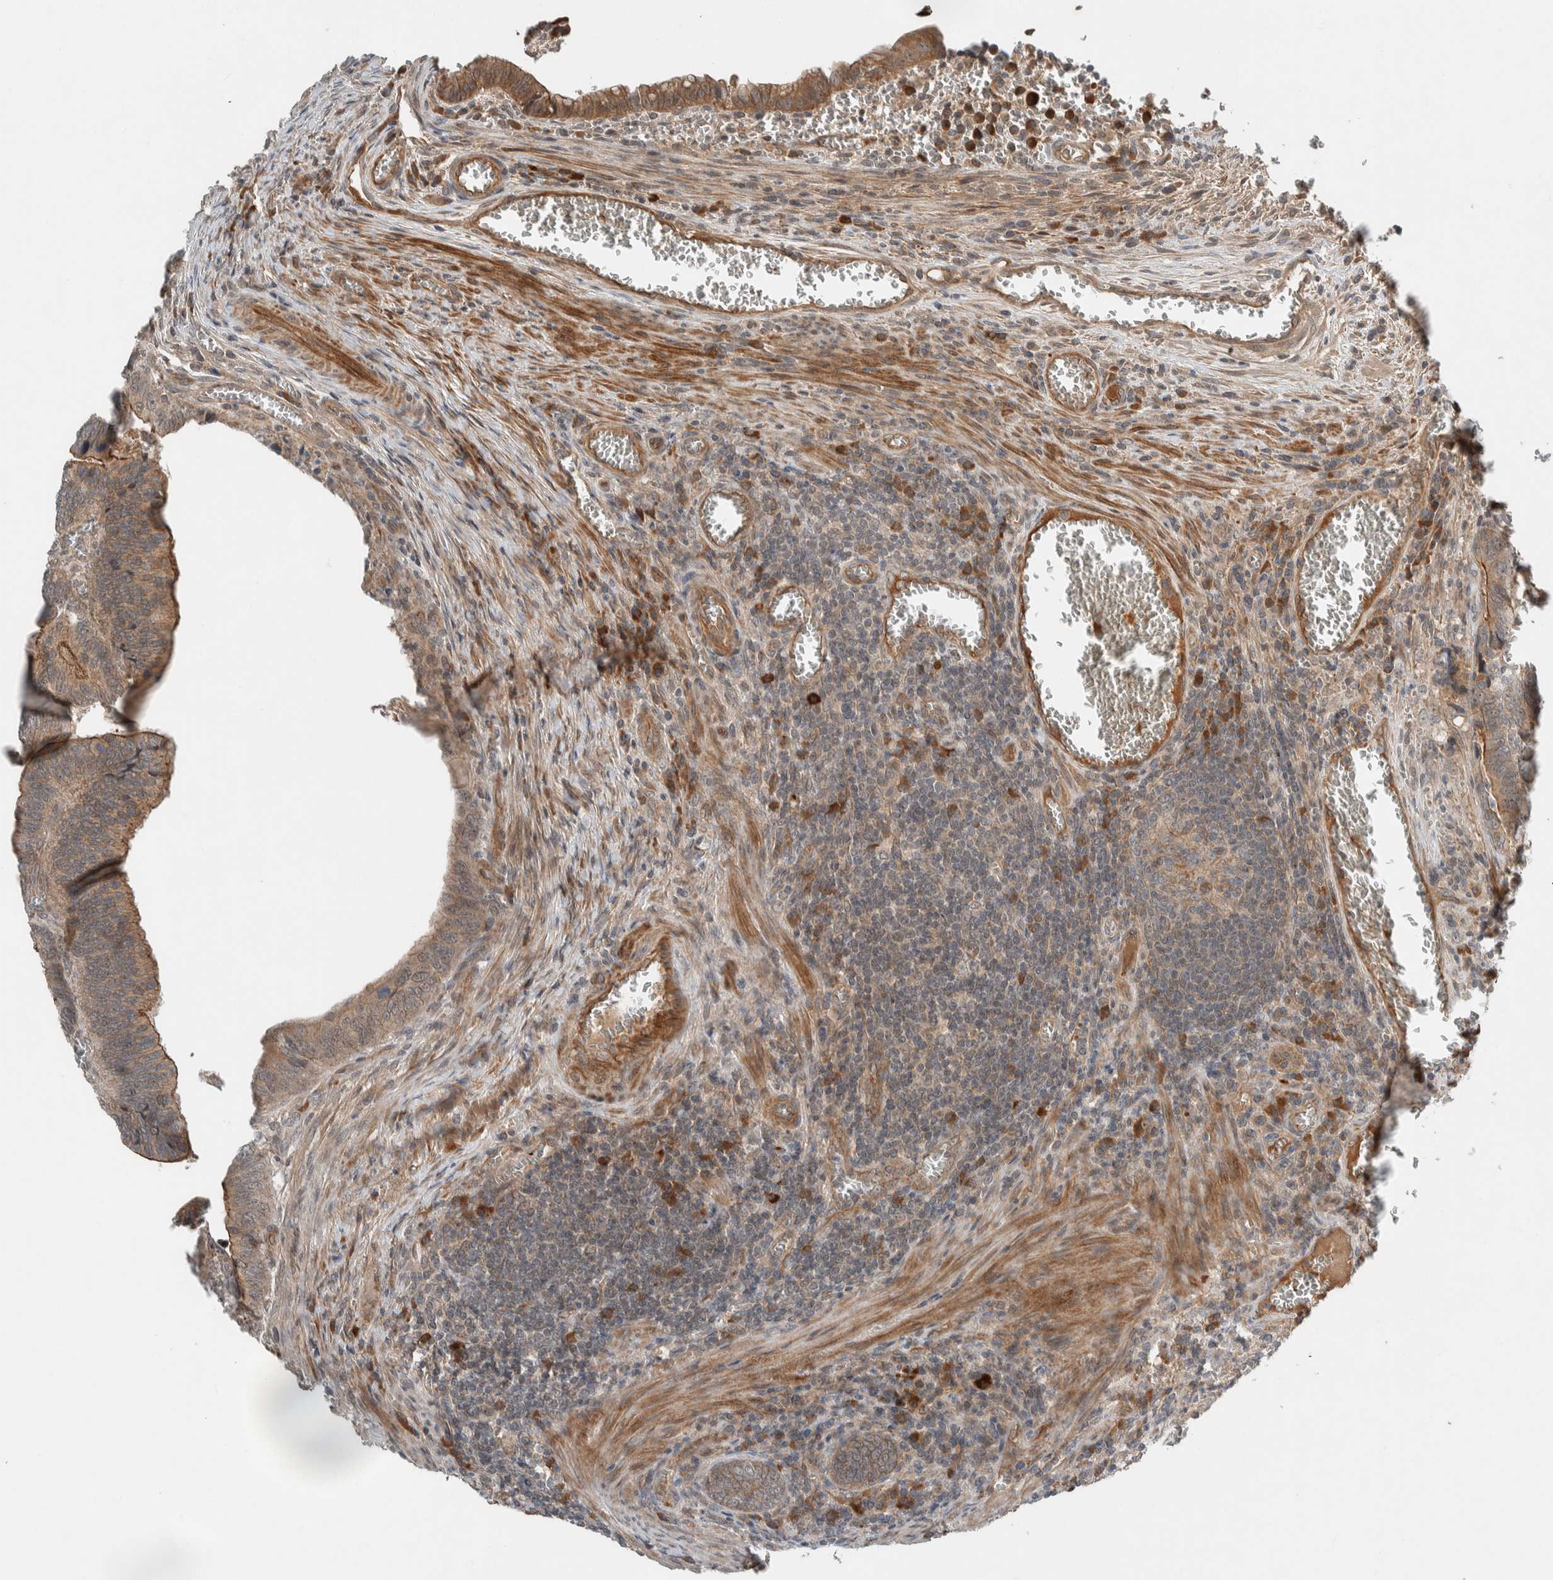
{"staining": {"intensity": "moderate", "quantity": ">75%", "location": "cytoplasmic/membranous"}, "tissue": "colorectal cancer", "cell_type": "Tumor cells", "image_type": "cancer", "snomed": [{"axis": "morphology", "description": "Inflammation, NOS"}, {"axis": "morphology", "description": "Adenocarcinoma, NOS"}, {"axis": "topography", "description": "Colon"}], "caption": "About >75% of tumor cells in adenocarcinoma (colorectal) show moderate cytoplasmic/membranous protein staining as visualized by brown immunohistochemical staining.", "gene": "ARMC7", "patient": {"sex": "male", "age": 72}}